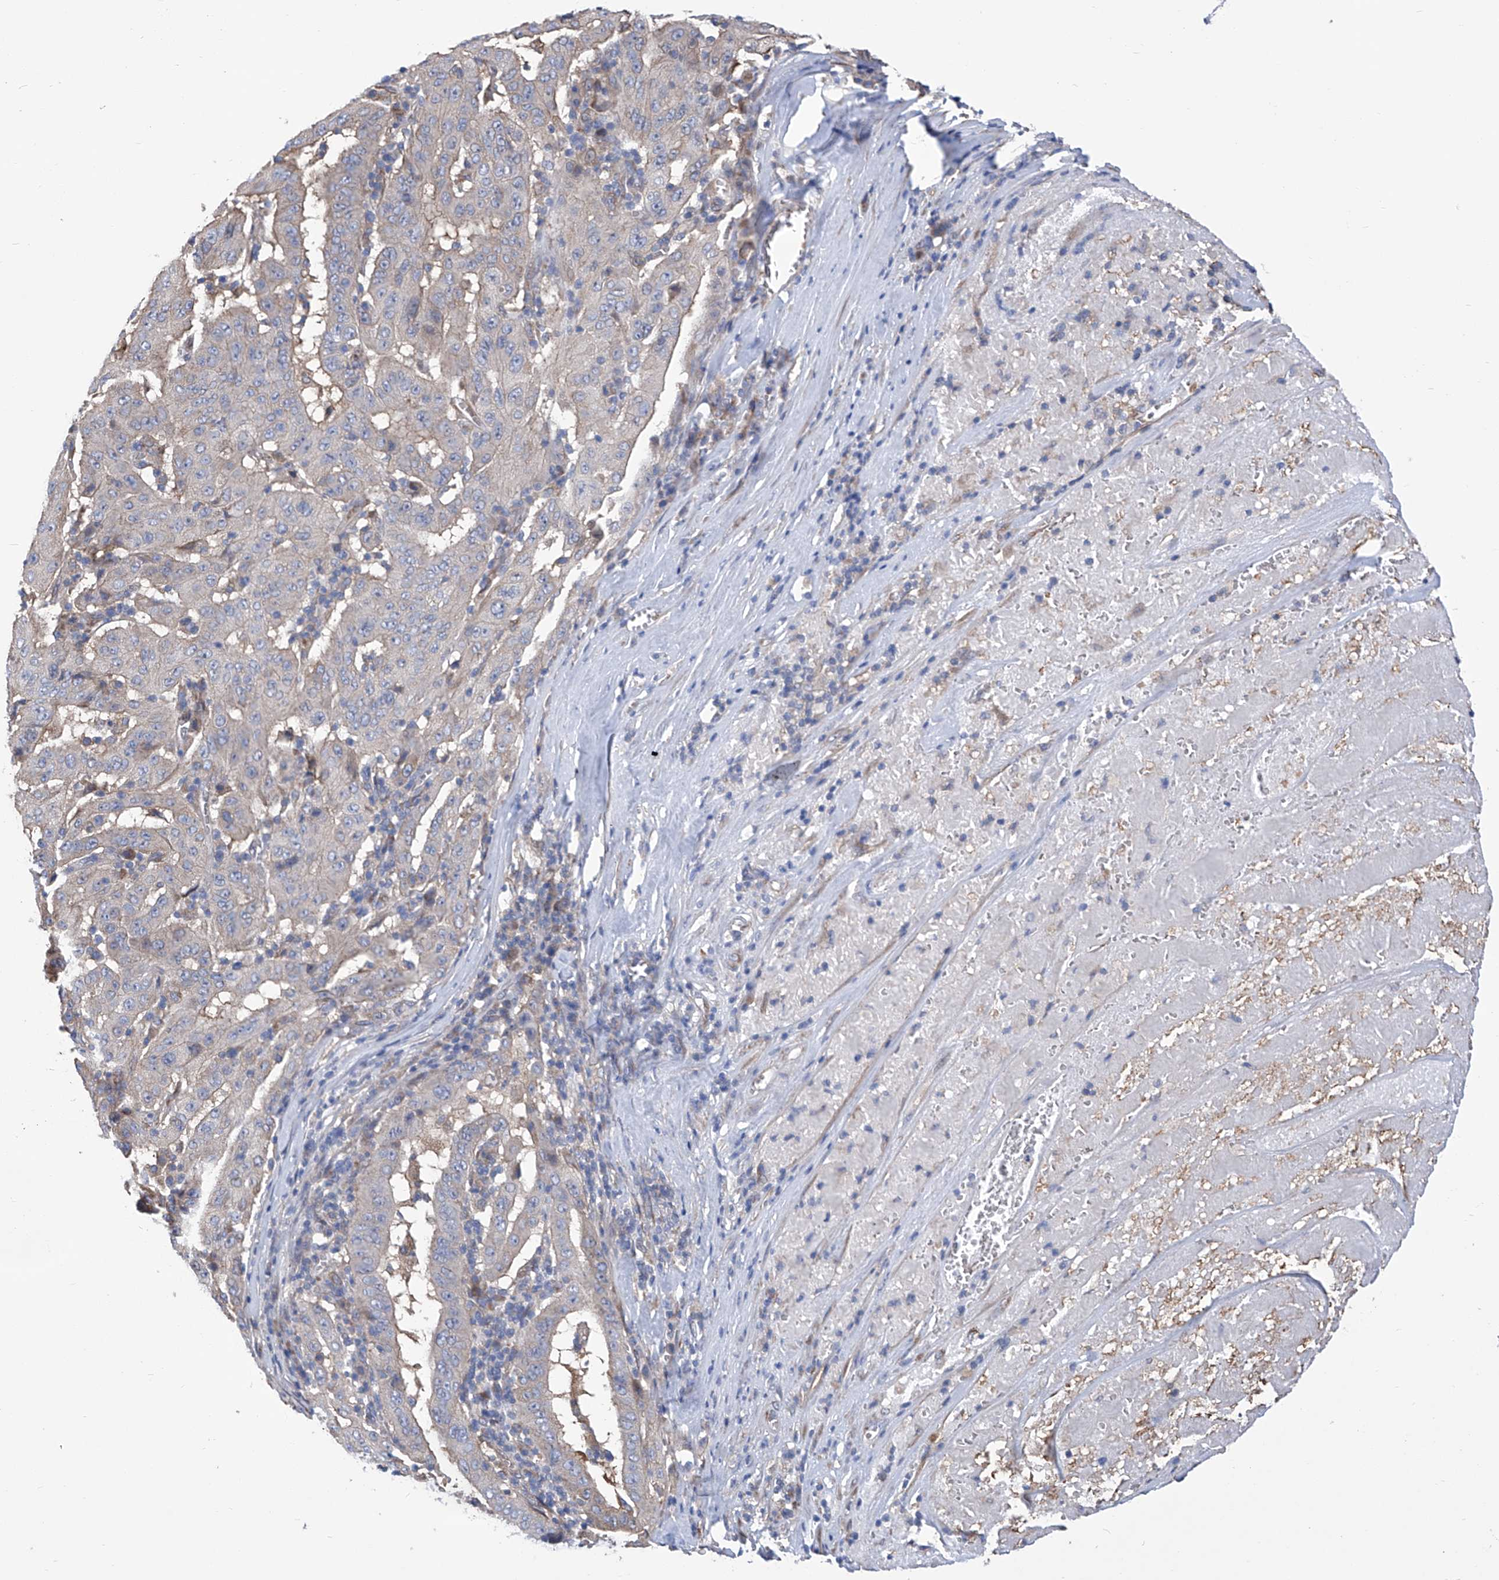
{"staining": {"intensity": "negative", "quantity": "none", "location": "none"}, "tissue": "pancreatic cancer", "cell_type": "Tumor cells", "image_type": "cancer", "snomed": [{"axis": "morphology", "description": "Adenocarcinoma, NOS"}, {"axis": "topography", "description": "Pancreas"}], "caption": "DAB (3,3'-diaminobenzidine) immunohistochemical staining of pancreatic cancer (adenocarcinoma) reveals no significant positivity in tumor cells.", "gene": "SMS", "patient": {"sex": "male", "age": 63}}